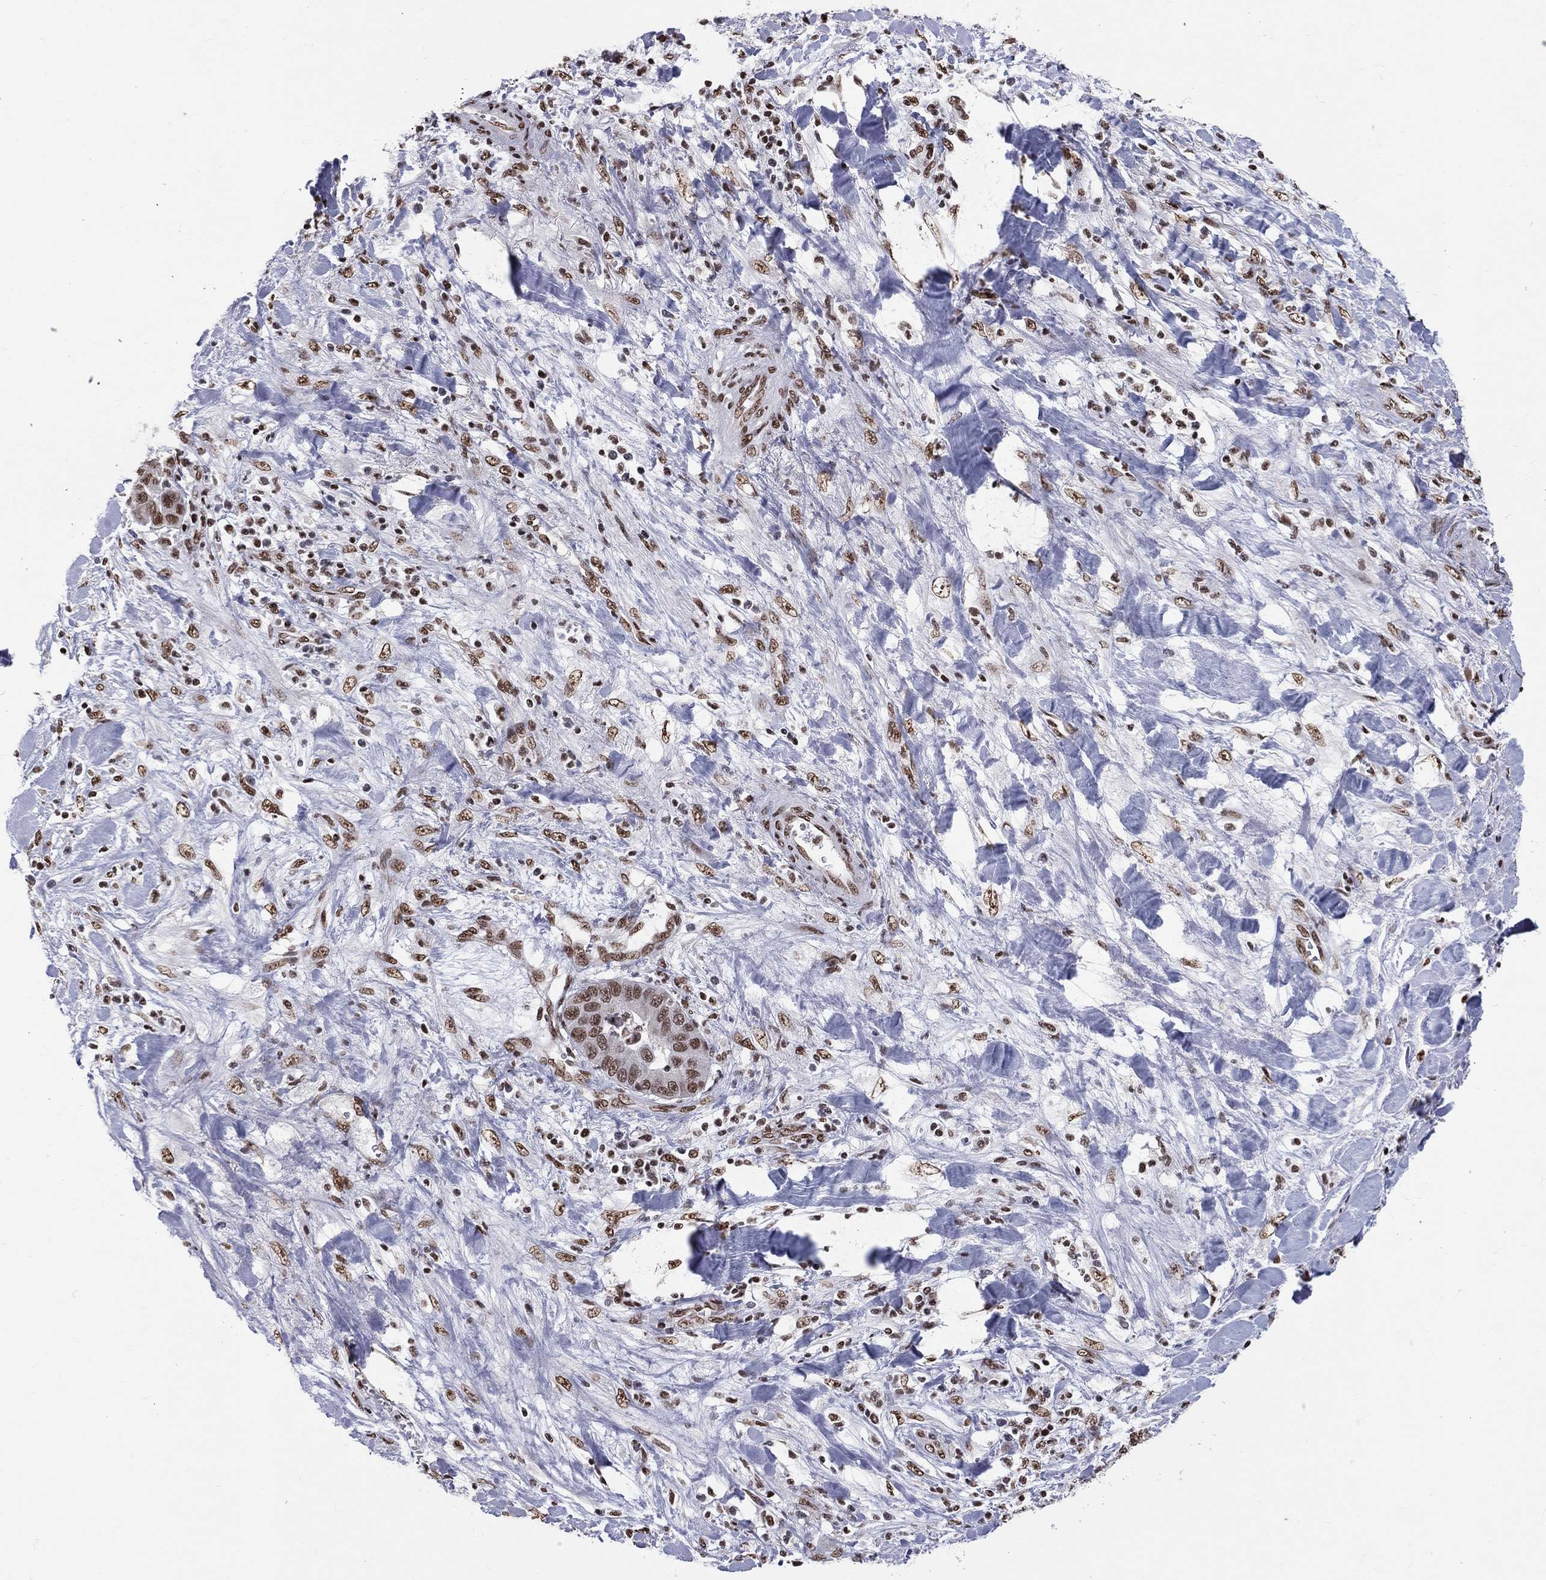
{"staining": {"intensity": "strong", "quantity": ">75%", "location": "nuclear"}, "tissue": "liver cancer", "cell_type": "Tumor cells", "image_type": "cancer", "snomed": [{"axis": "morphology", "description": "Cholangiocarcinoma"}, {"axis": "topography", "description": "Liver"}], "caption": "Immunohistochemistry (IHC) histopathology image of cholangiocarcinoma (liver) stained for a protein (brown), which shows high levels of strong nuclear staining in approximately >75% of tumor cells.", "gene": "ZNF7", "patient": {"sex": "female", "age": 52}}